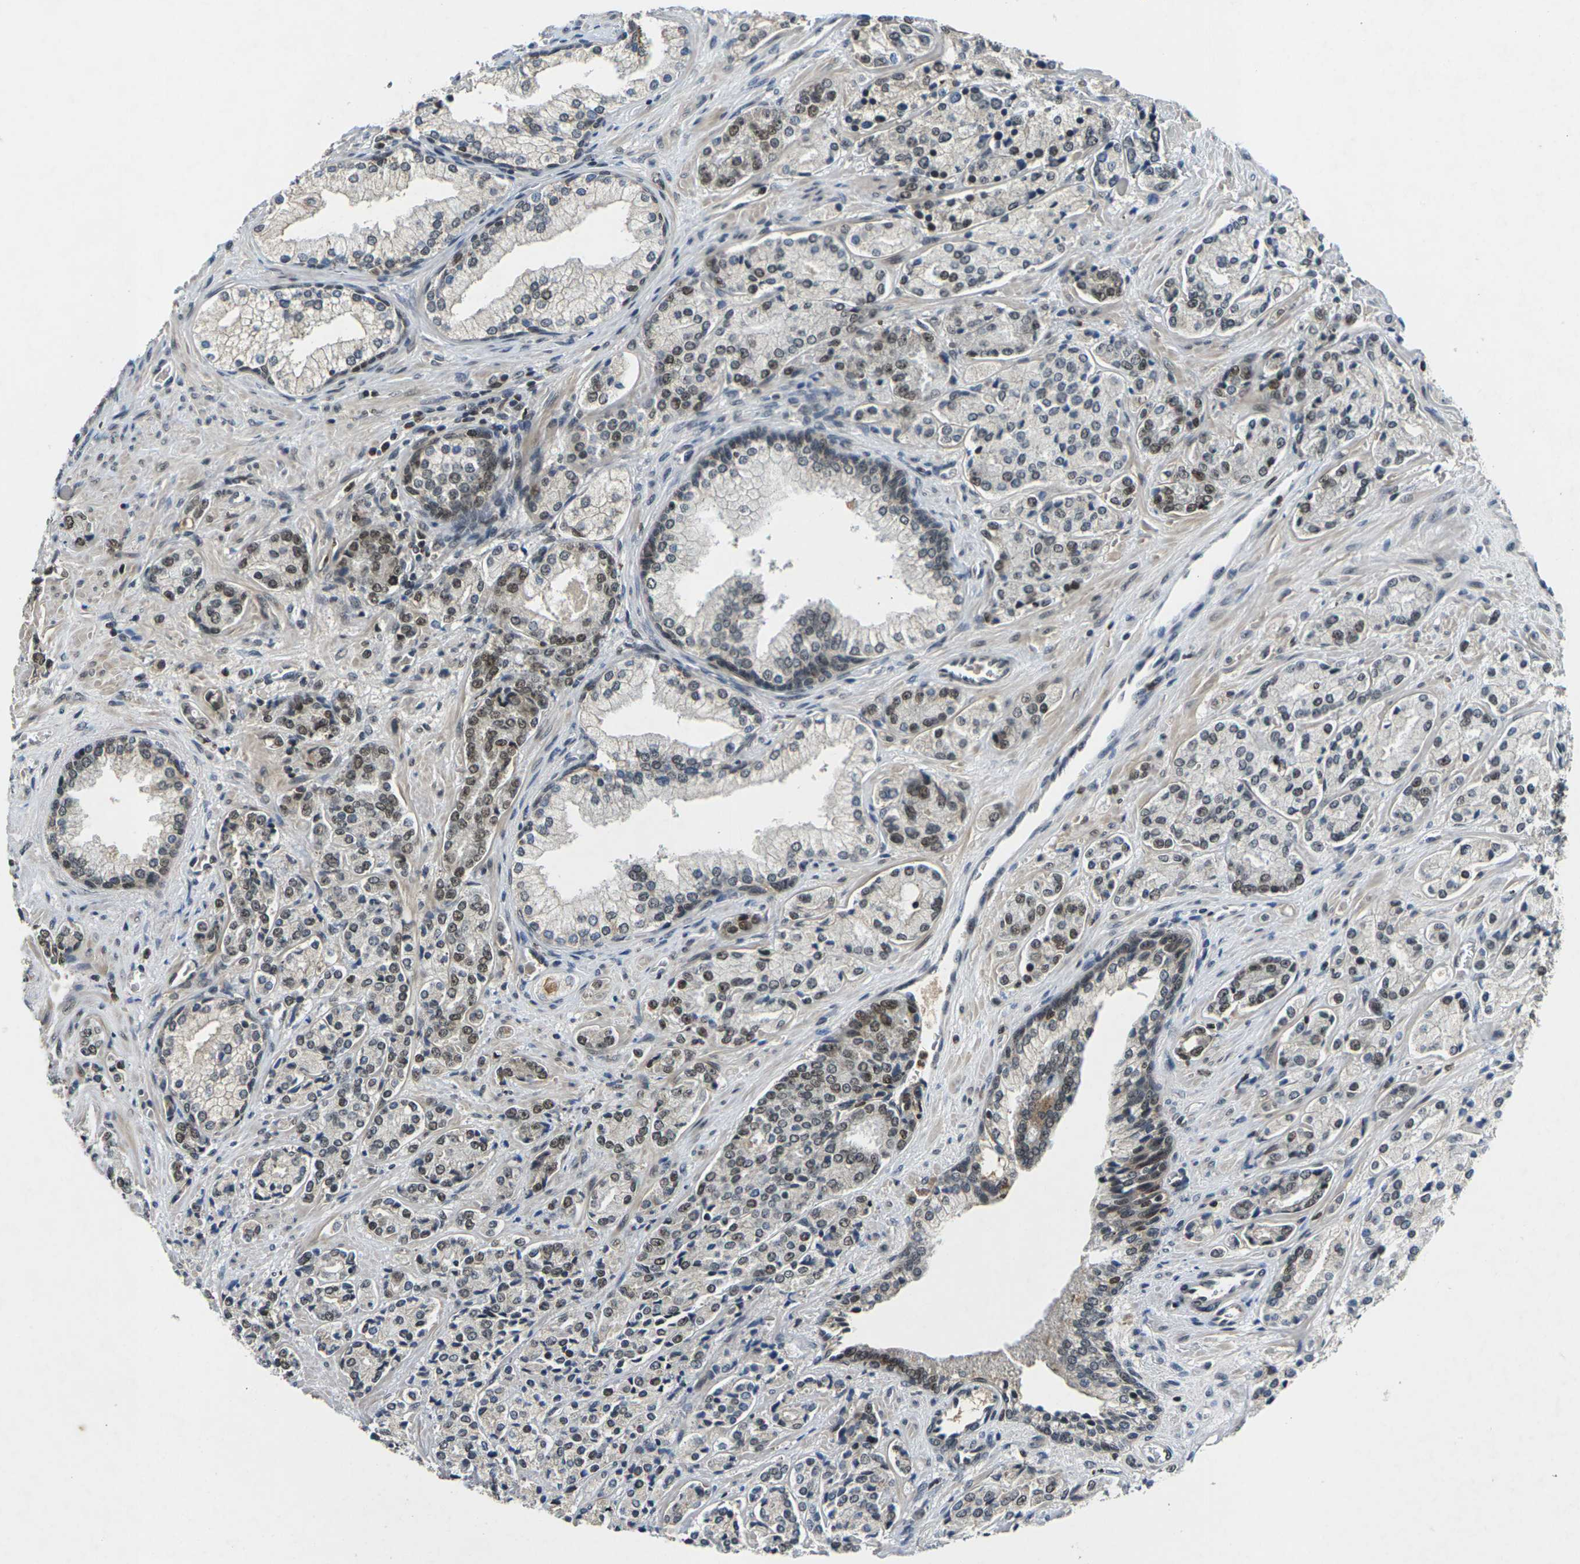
{"staining": {"intensity": "moderate", "quantity": ">75%", "location": "nuclear"}, "tissue": "prostate cancer", "cell_type": "Tumor cells", "image_type": "cancer", "snomed": [{"axis": "morphology", "description": "Adenocarcinoma, High grade"}, {"axis": "topography", "description": "Prostate"}], "caption": "Prostate cancer (adenocarcinoma (high-grade)) stained with DAB (3,3'-diaminobenzidine) immunohistochemistry exhibits medium levels of moderate nuclear staining in approximately >75% of tumor cells.", "gene": "NELFA", "patient": {"sex": "male", "age": 71}}